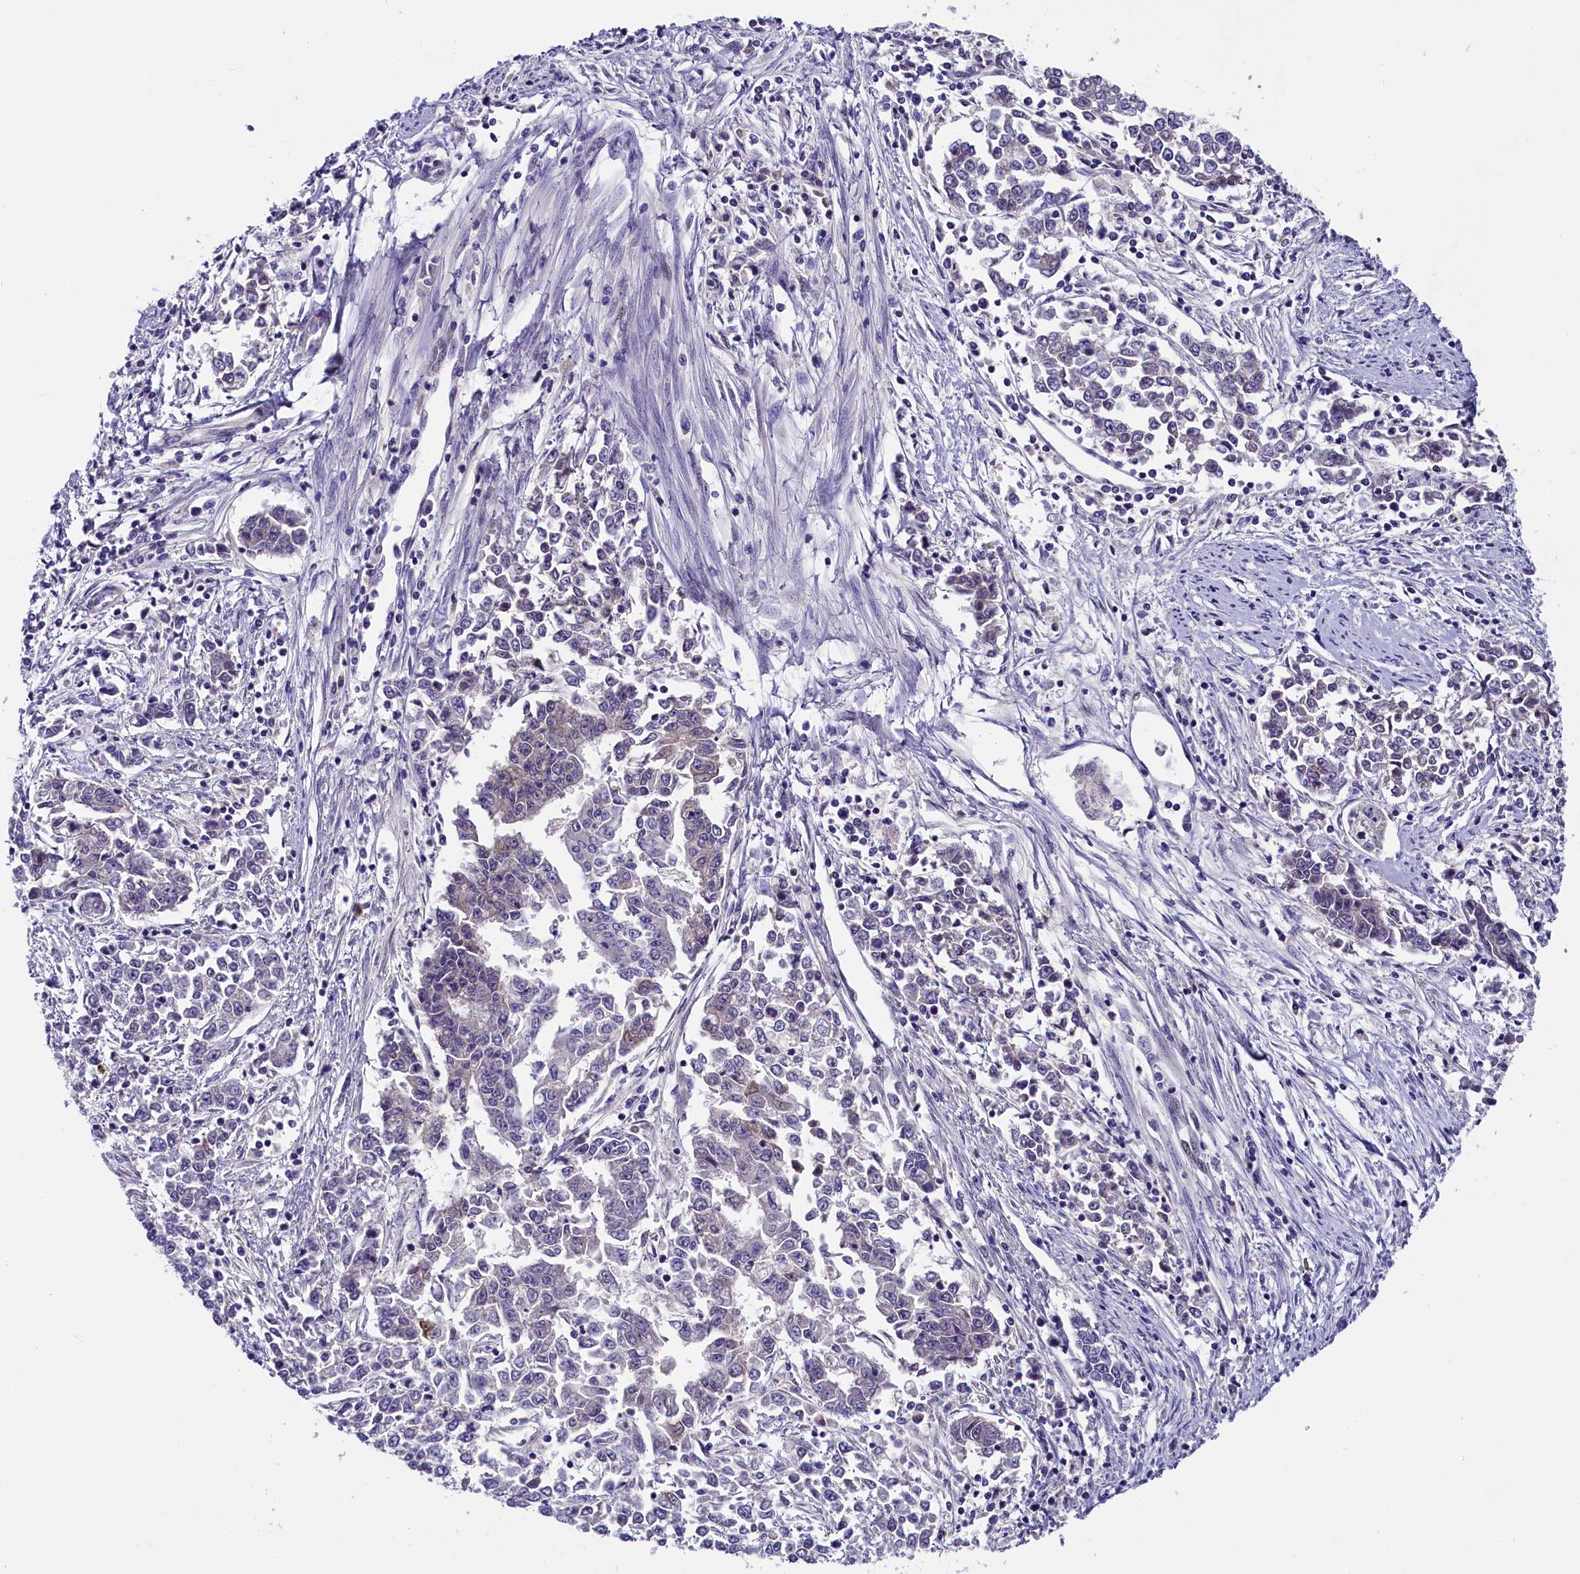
{"staining": {"intensity": "negative", "quantity": "none", "location": "none"}, "tissue": "endometrial cancer", "cell_type": "Tumor cells", "image_type": "cancer", "snomed": [{"axis": "morphology", "description": "Adenocarcinoma, NOS"}, {"axis": "topography", "description": "Endometrium"}], "caption": "The image reveals no staining of tumor cells in endometrial adenocarcinoma. The staining is performed using DAB brown chromogen with nuclei counter-stained in using hematoxylin.", "gene": "ENKD1", "patient": {"sex": "female", "age": 50}}